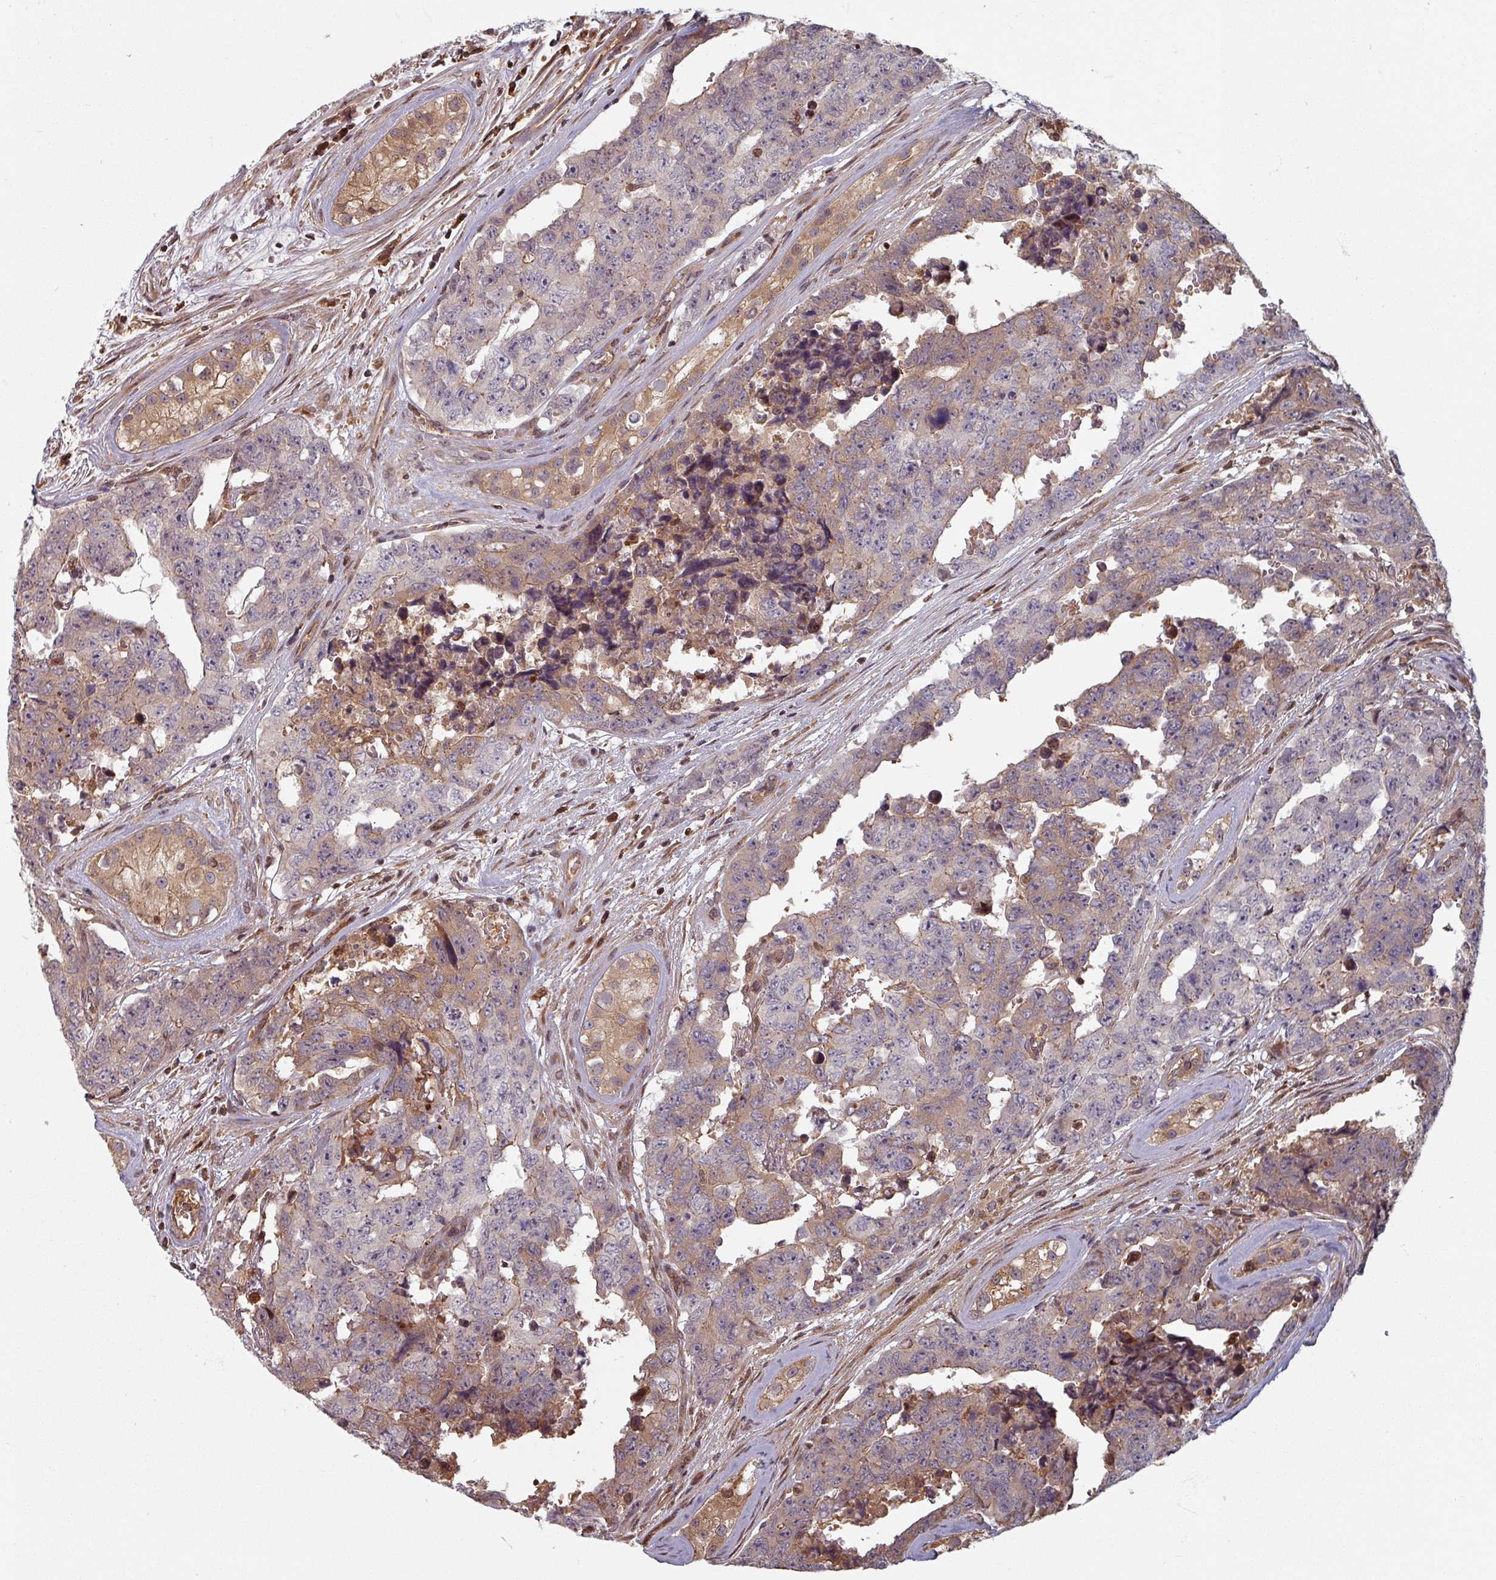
{"staining": {"intensity": "weak", "quantity": "<25%", "location": "cytoplasmic/membranous"}, "tissue": "testis cancer", "cell_type": "Tumor cells", "image_type": "cancer", "snomed": [{"axis": "morphology", "description": "Normal tissue, NOS"}, {"axis": "morphology", "description": "Carcinoma, Embryonal, NOS"}, {"axis": "topography", "description": "Testis"}, {"axis": "topography", "description": "Epididymis"}], "caption": "Histopathology image shows no protein positivity in tumor cells of testis embryonal carcinoma tissue.", "gene": "EID1", "patient": {"sex": "male", "age": 25}}